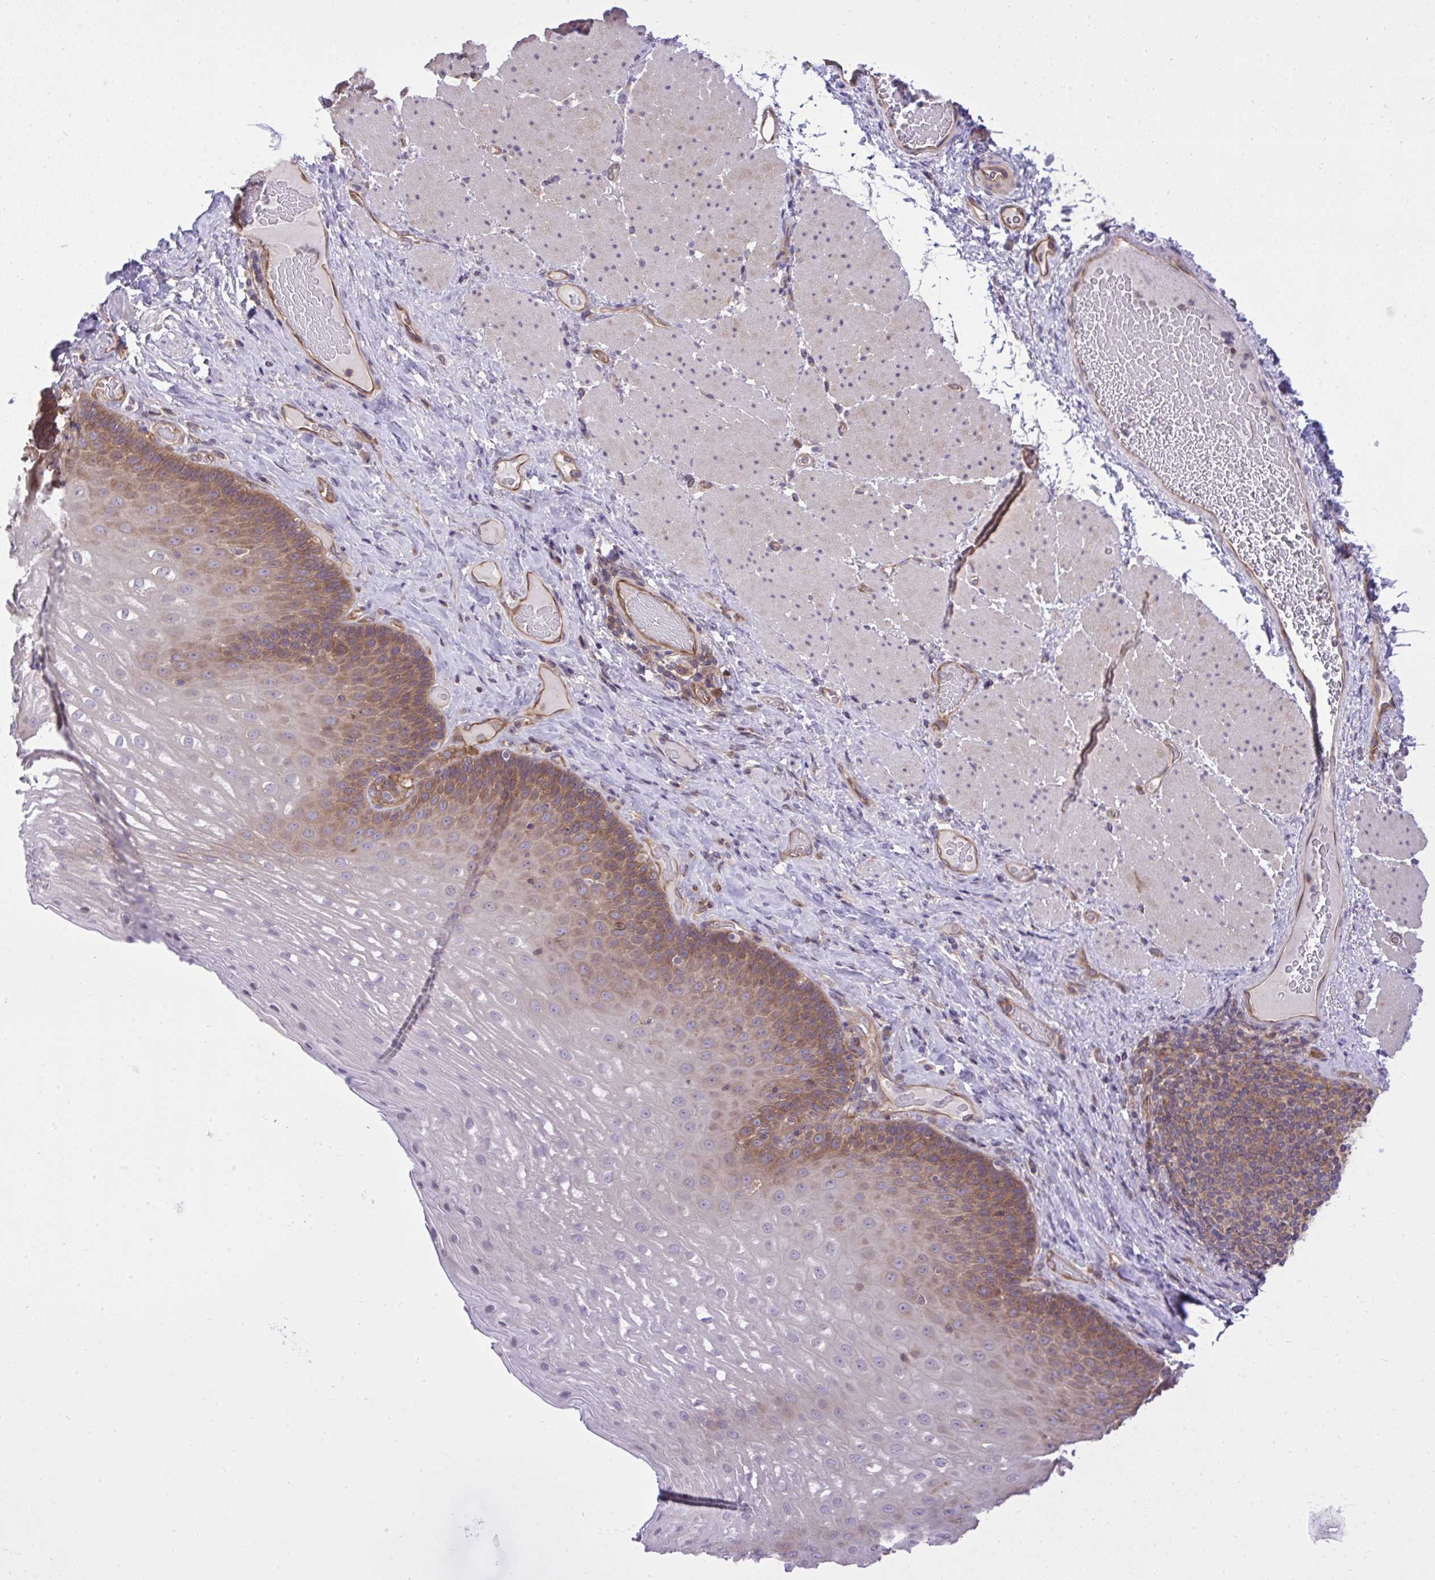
{"staining": {"intensity": "moderate", "quantity": "25%-75%", "location": "cytoplasmic/membranous"}, "tissue": "esophagus", "cell_type": "Squamous epithelial cells", "image_type": "normal", "snomed": [{"axis": "morphology", "description": "Normal tissue, NOS"}, {"axis": "topography", "description": "Esophagus"}], "caption": "DAB (3,3'-diaminobenzidine) immunohistochemical staining of normal esophagus demonstrates moderate cytoplasmic/membranous protein positivity in about 25%-75% of squamous epithelial cells. The protein is stained brown, and the nuclei are stained in blue (DAB IHC with brightfield microscopy, high magnification).", "gene": "PPP5C", "patient": {"sex": "male", "age": 62}}